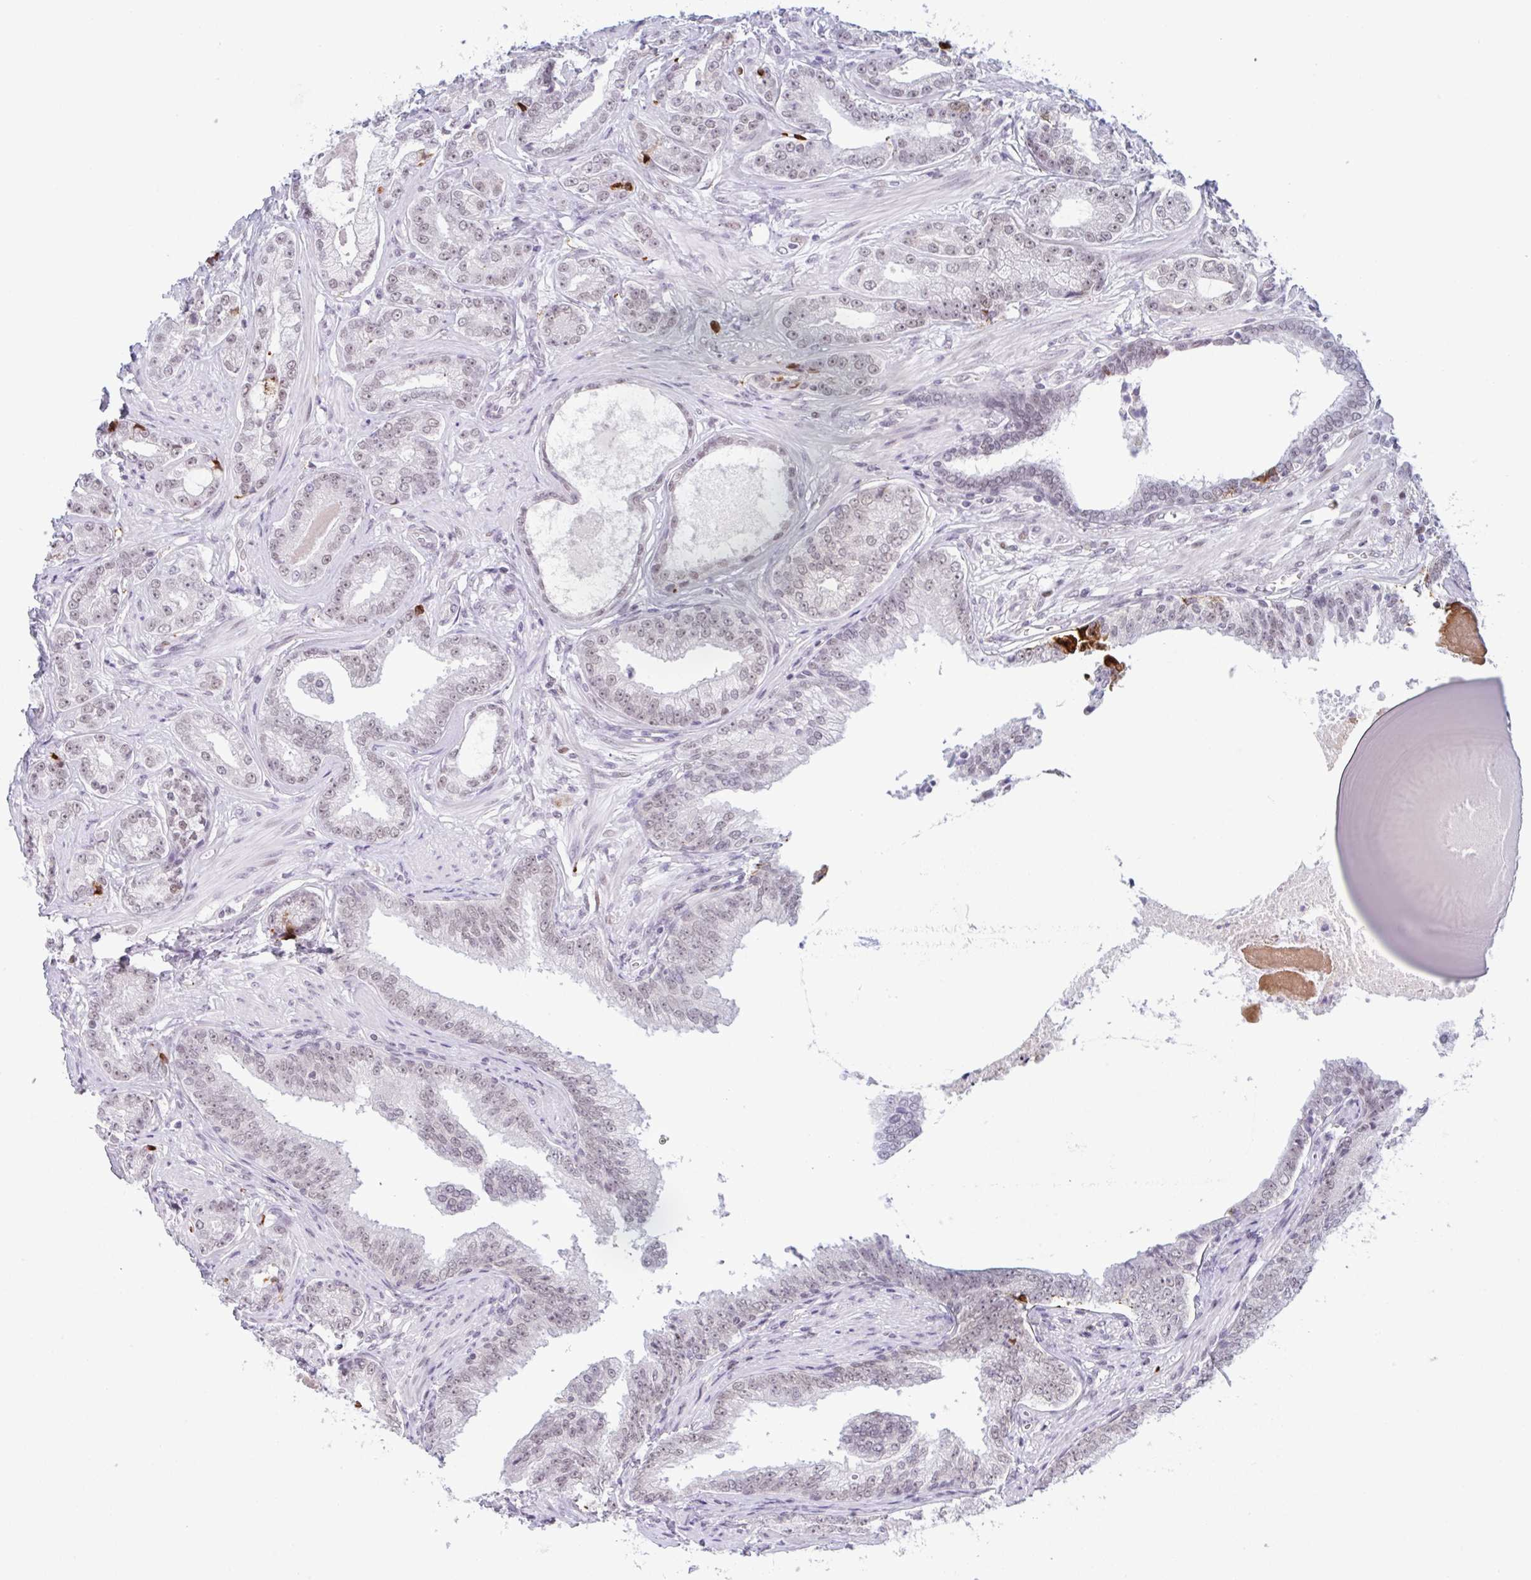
{"staining": {"intensity": "weak", "quantity": ">75%", "location": "nuclear"}, "tissue": "prostate cancer", "cell_type": "Tumor cells", "image_type": "cancer", "snomed": [{"axis": "morphology", "description": "Adenocarcinoma, Low grade"}, {"axis": "topography", "description": "Prostate"}], "caption": "This micrograph exhibits low-grade adenocarcinoma (prostate) stained with immunohistochemistry to label a protein in brown. The nuclear of tumor cells show weak positivity for the protein. Nuclei are counter-stained blue.", "gene": "PLG", "patient": {"sex": "male", "age": 61}}